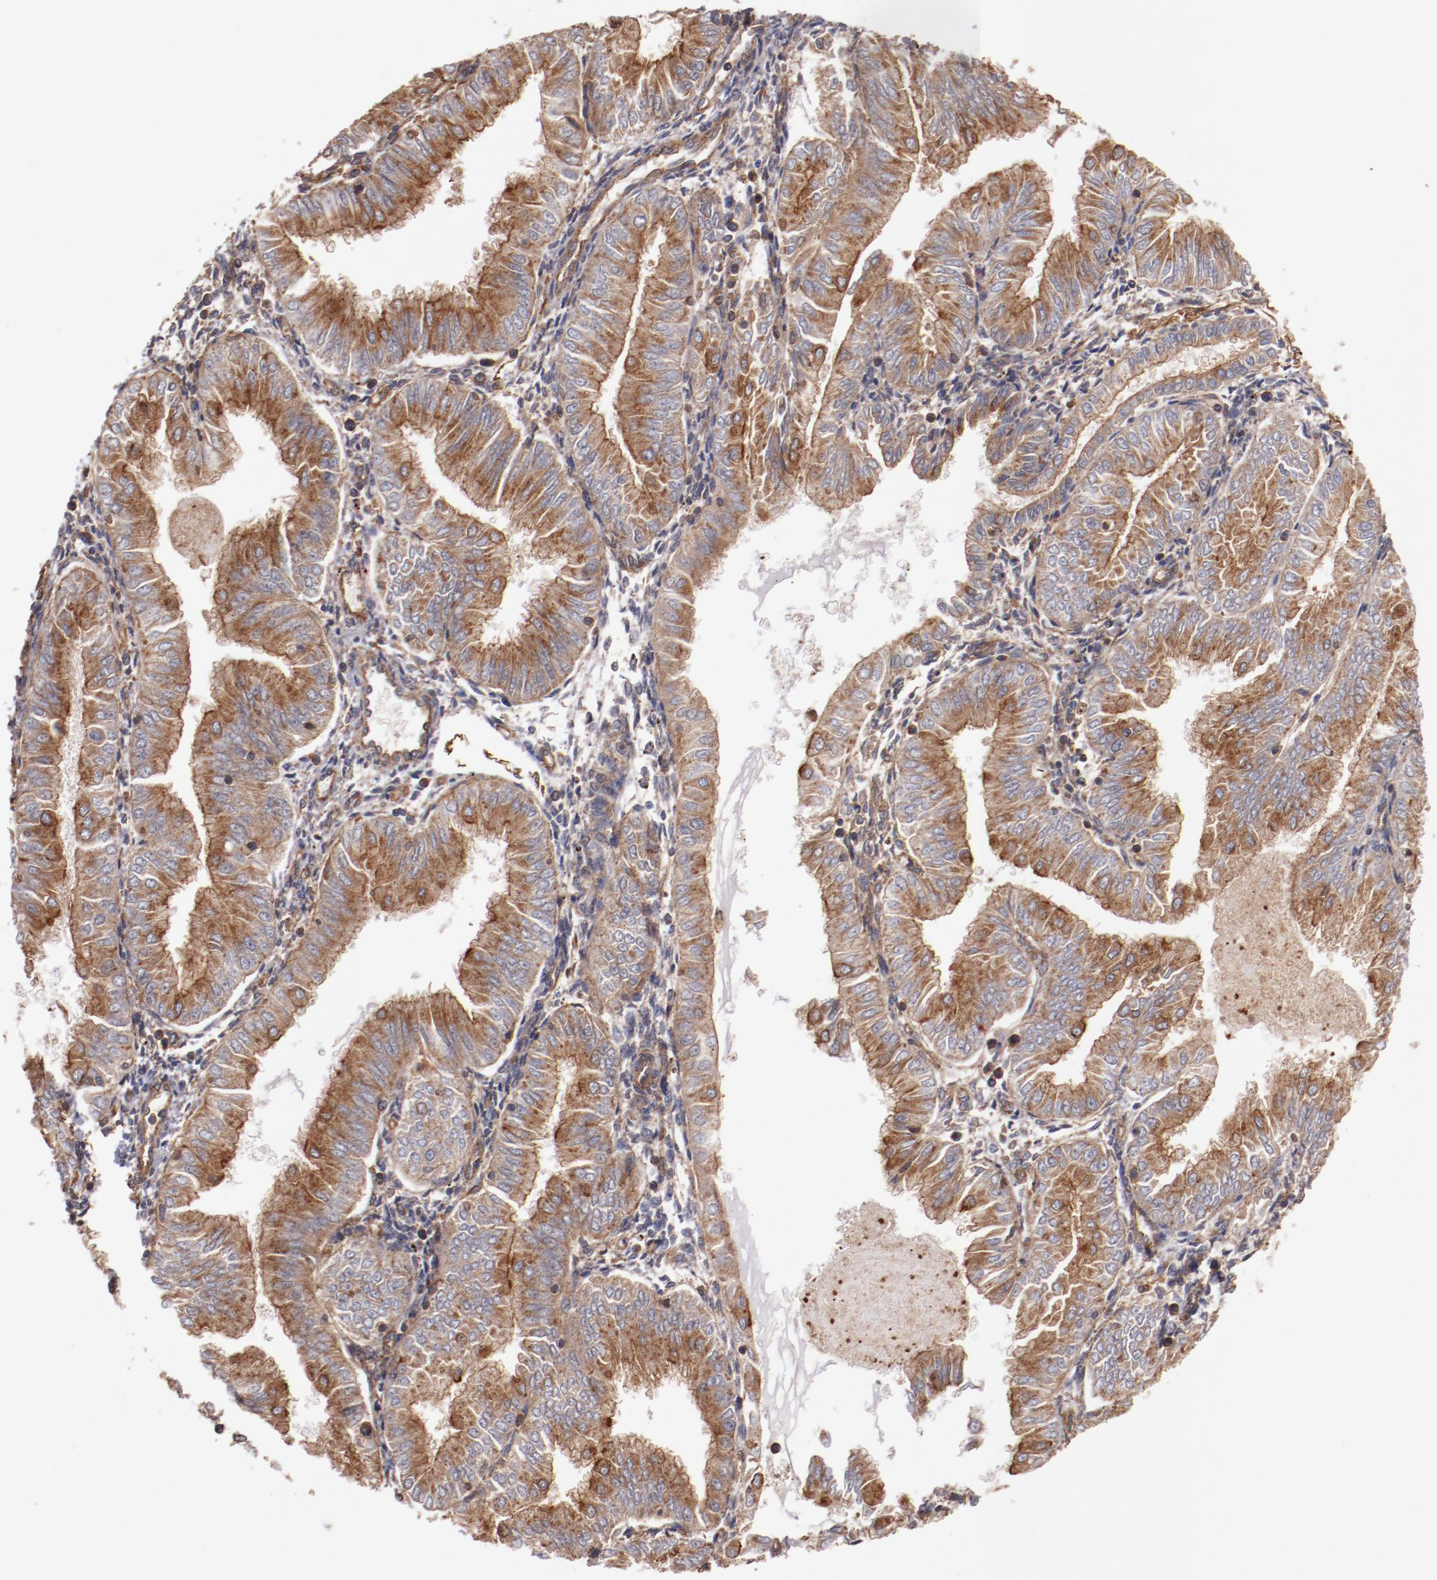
{"staining": {"intensity": "strong", "quantity": ">75%", "location": "cytoplasmic/membranous"}, "tissue": "endometrial cancer", "cell_type": "Tumor cells", "image_type": "cancer", "snomed": [{"axis": "morphology", "description": "Adenocarcinoma, NOS"}, {"axis": "topography", "description": "Endometrium"}], "caption": "Tumor cells reveal strong cytoplasmic/membranous positivity in about >75% of cells in endometrial cancer.", "gene": "TMOD3", "patient": {"sex": "female", "age": 53}}